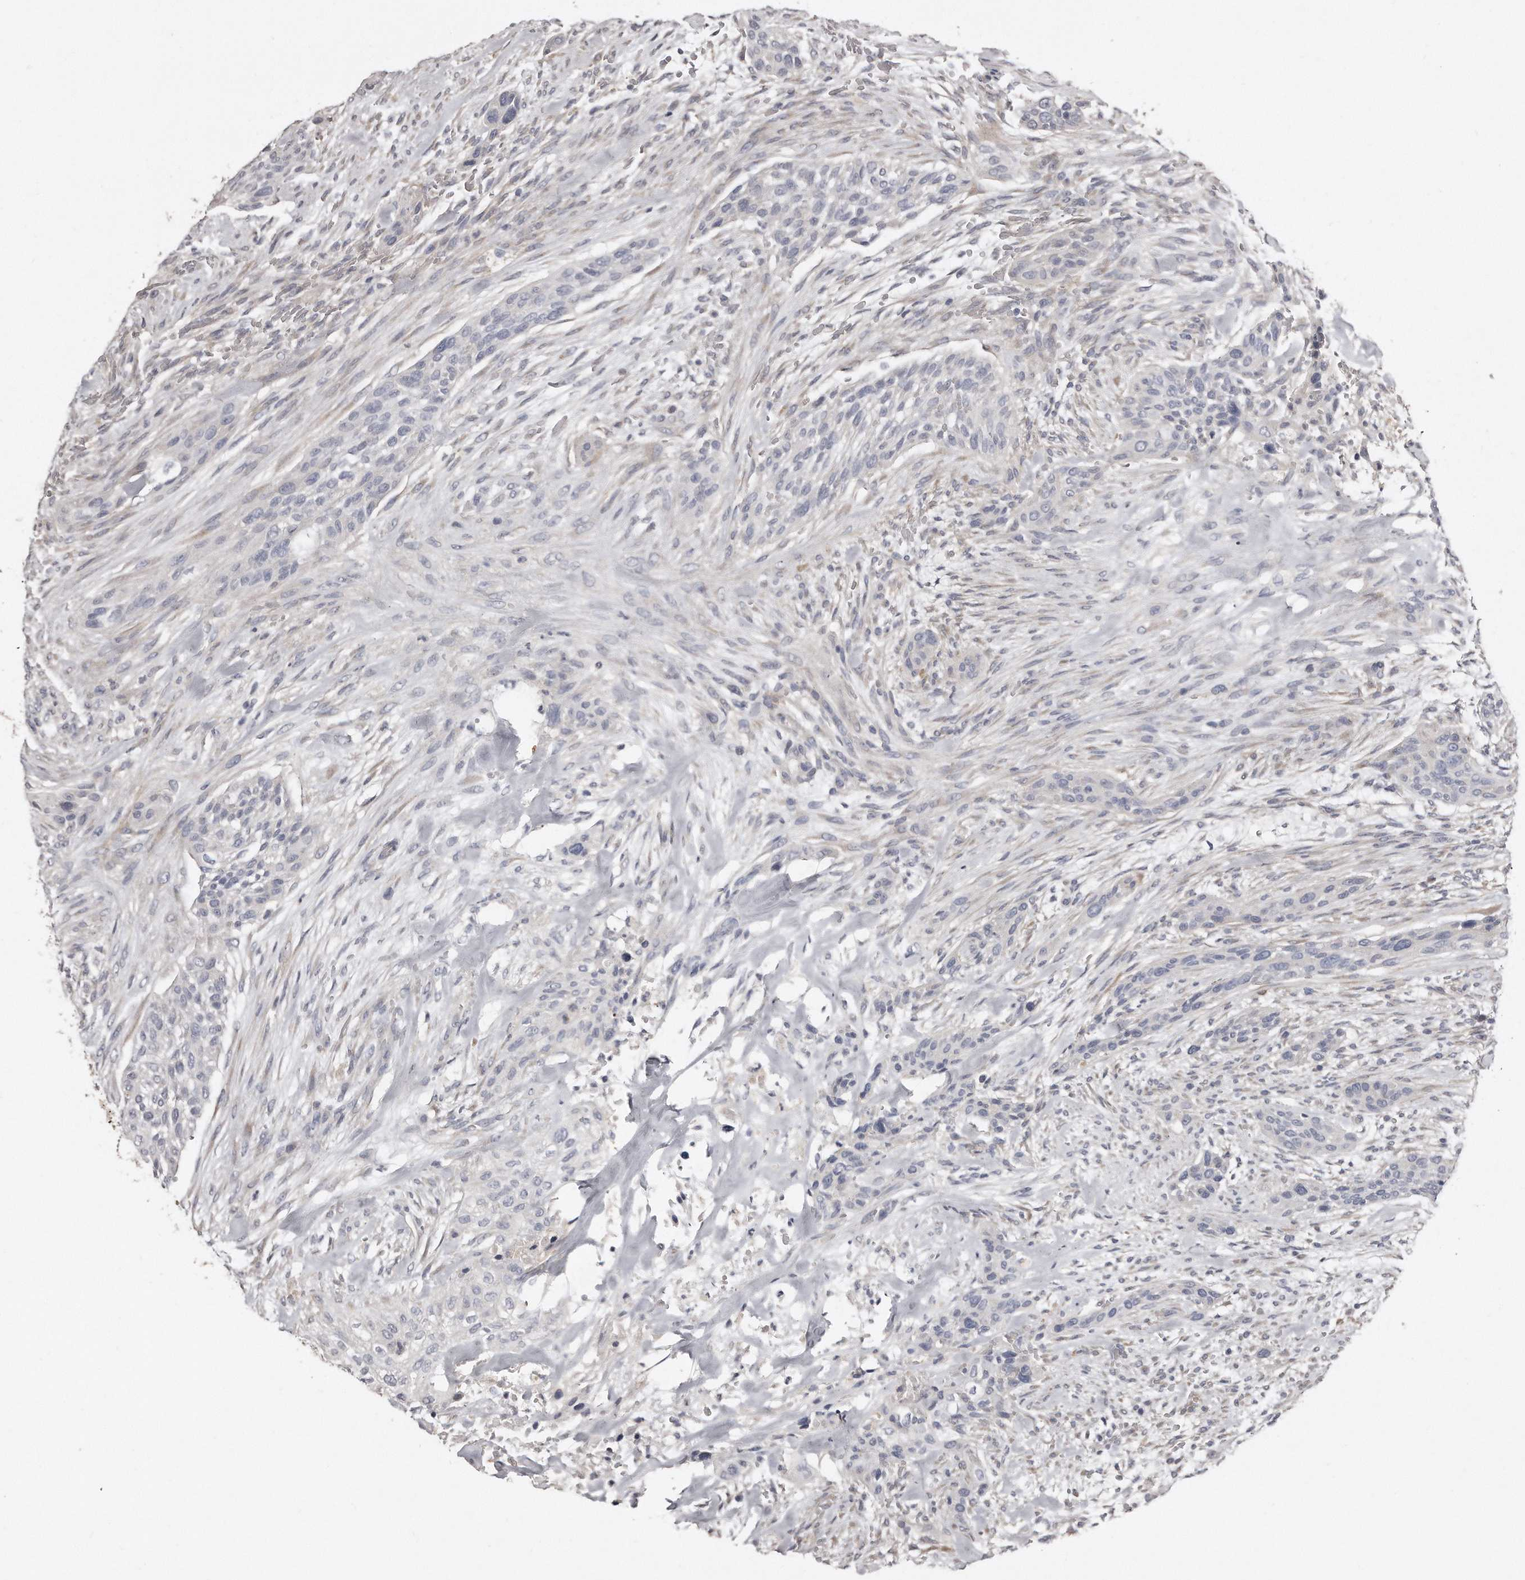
{"staining": {"intensity": "negative", "quantity": "none", "location": "none"}, "tissue": "urothelial cancer", "cell_type": "Tumor cells", "image_type": "cancer", "snomed": [{"axis": "morphology", "description": "Urothelial carcinoma, High grade"}, {"axis": "topography", "description": "Urinary bladder"}], "caption": "The micrograph exhibits no significant expression in tumor cells of urothelial cancer.", "gene": "LMOD1", "patient": {"sex": "male", "age": 35}}